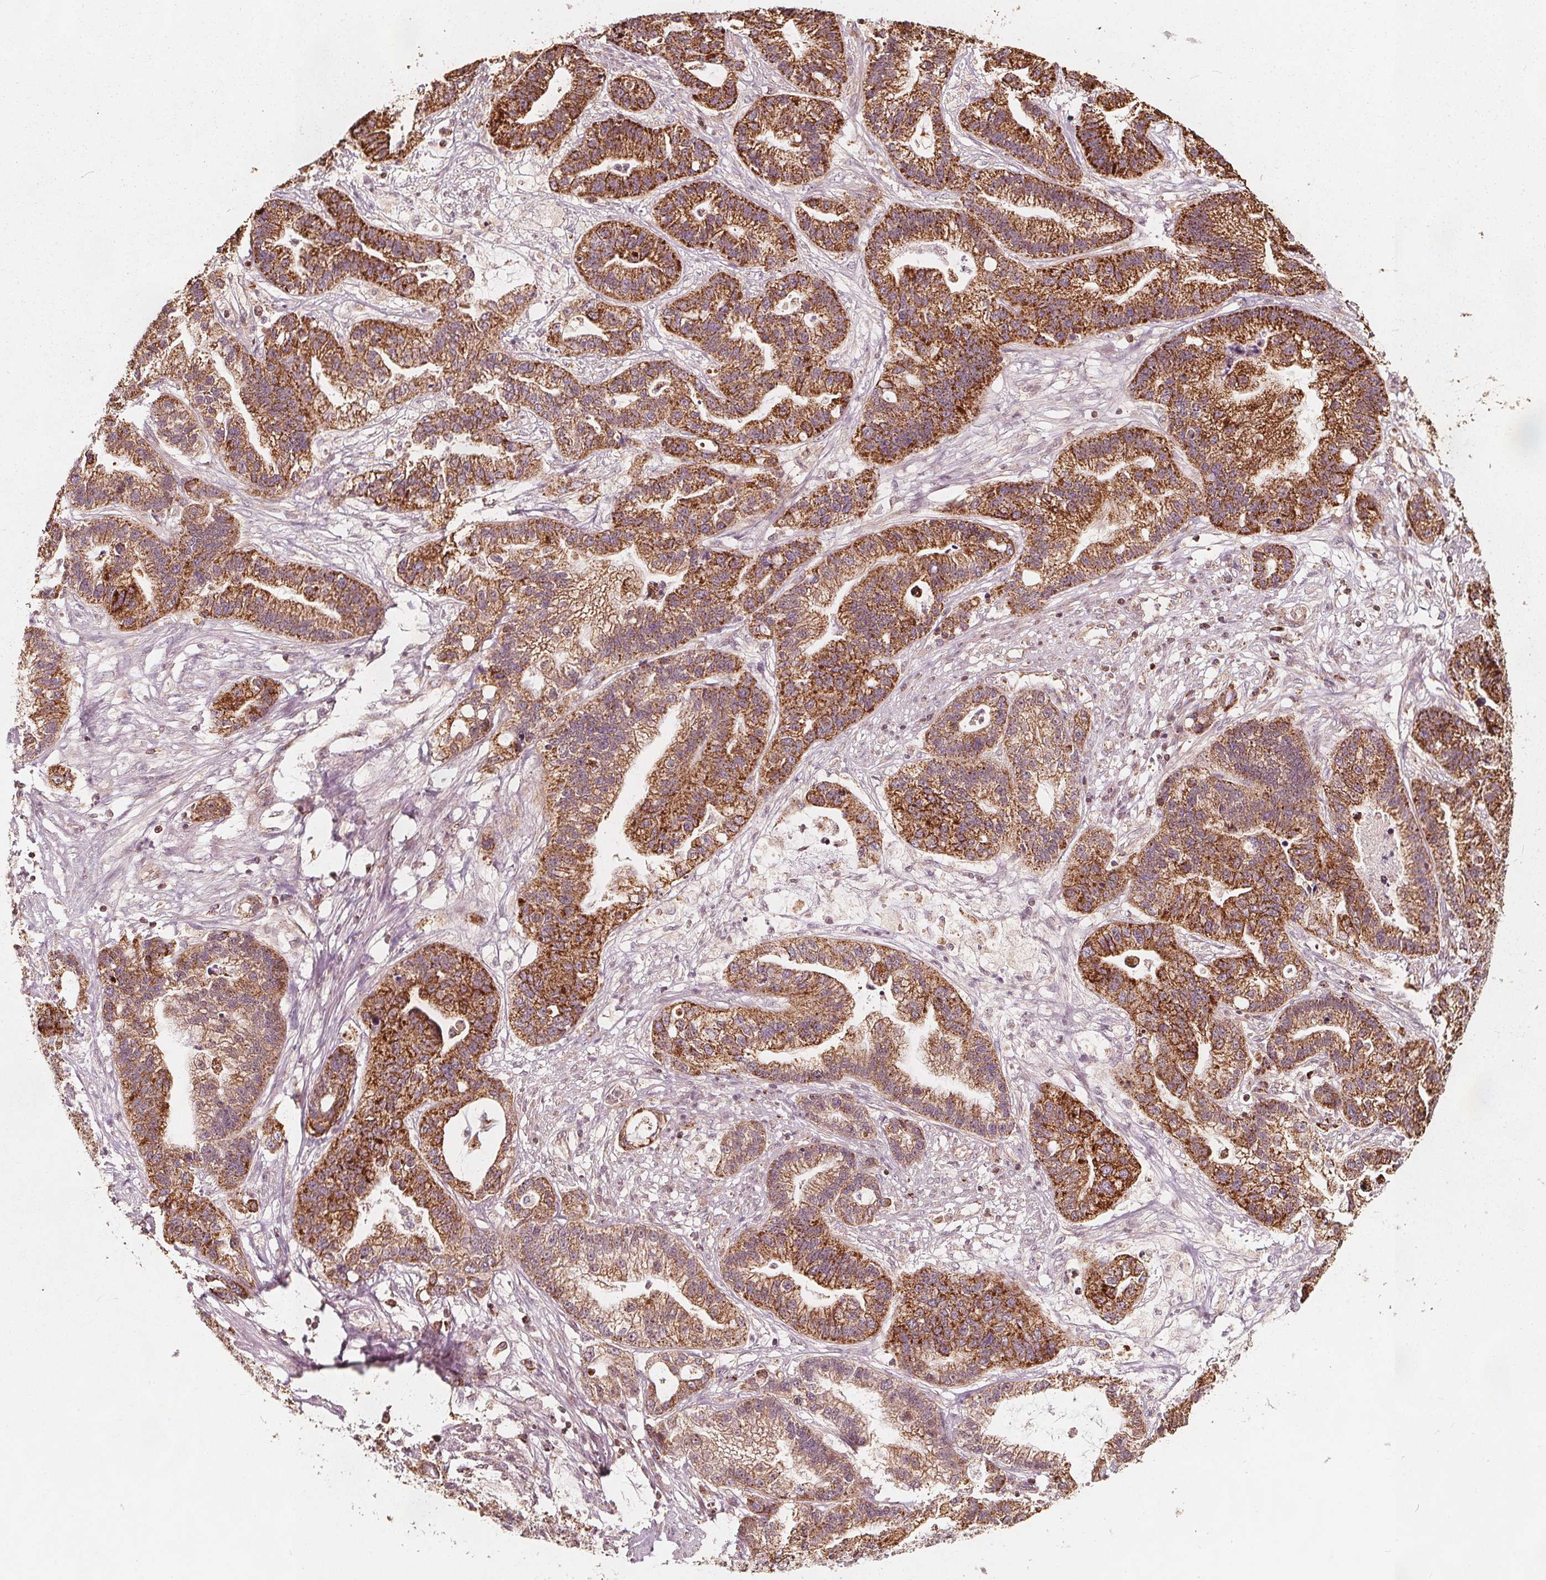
{"staining": {"intensity": "strong", "quantity": ">75%", "location": "cytoplasmic/membranous"}, "tissue": "stomach cancer", "cell_type": "Tumor cells", "image_type": "cancer", "snomed": [{"axis": "morphology", "description": "Adenocarcinoma, NOS"}, {"axis": "topography", "description": "Stomach"}], "caption": "Stomach cancer (adenocarcinoma) tissue shows strong cytoplasmic/membranous staining in about >75% of tumor cells, visualized by immunohistochemistry.", "gene": "AIP", "patient": {"sex": "male", "age": 83}}